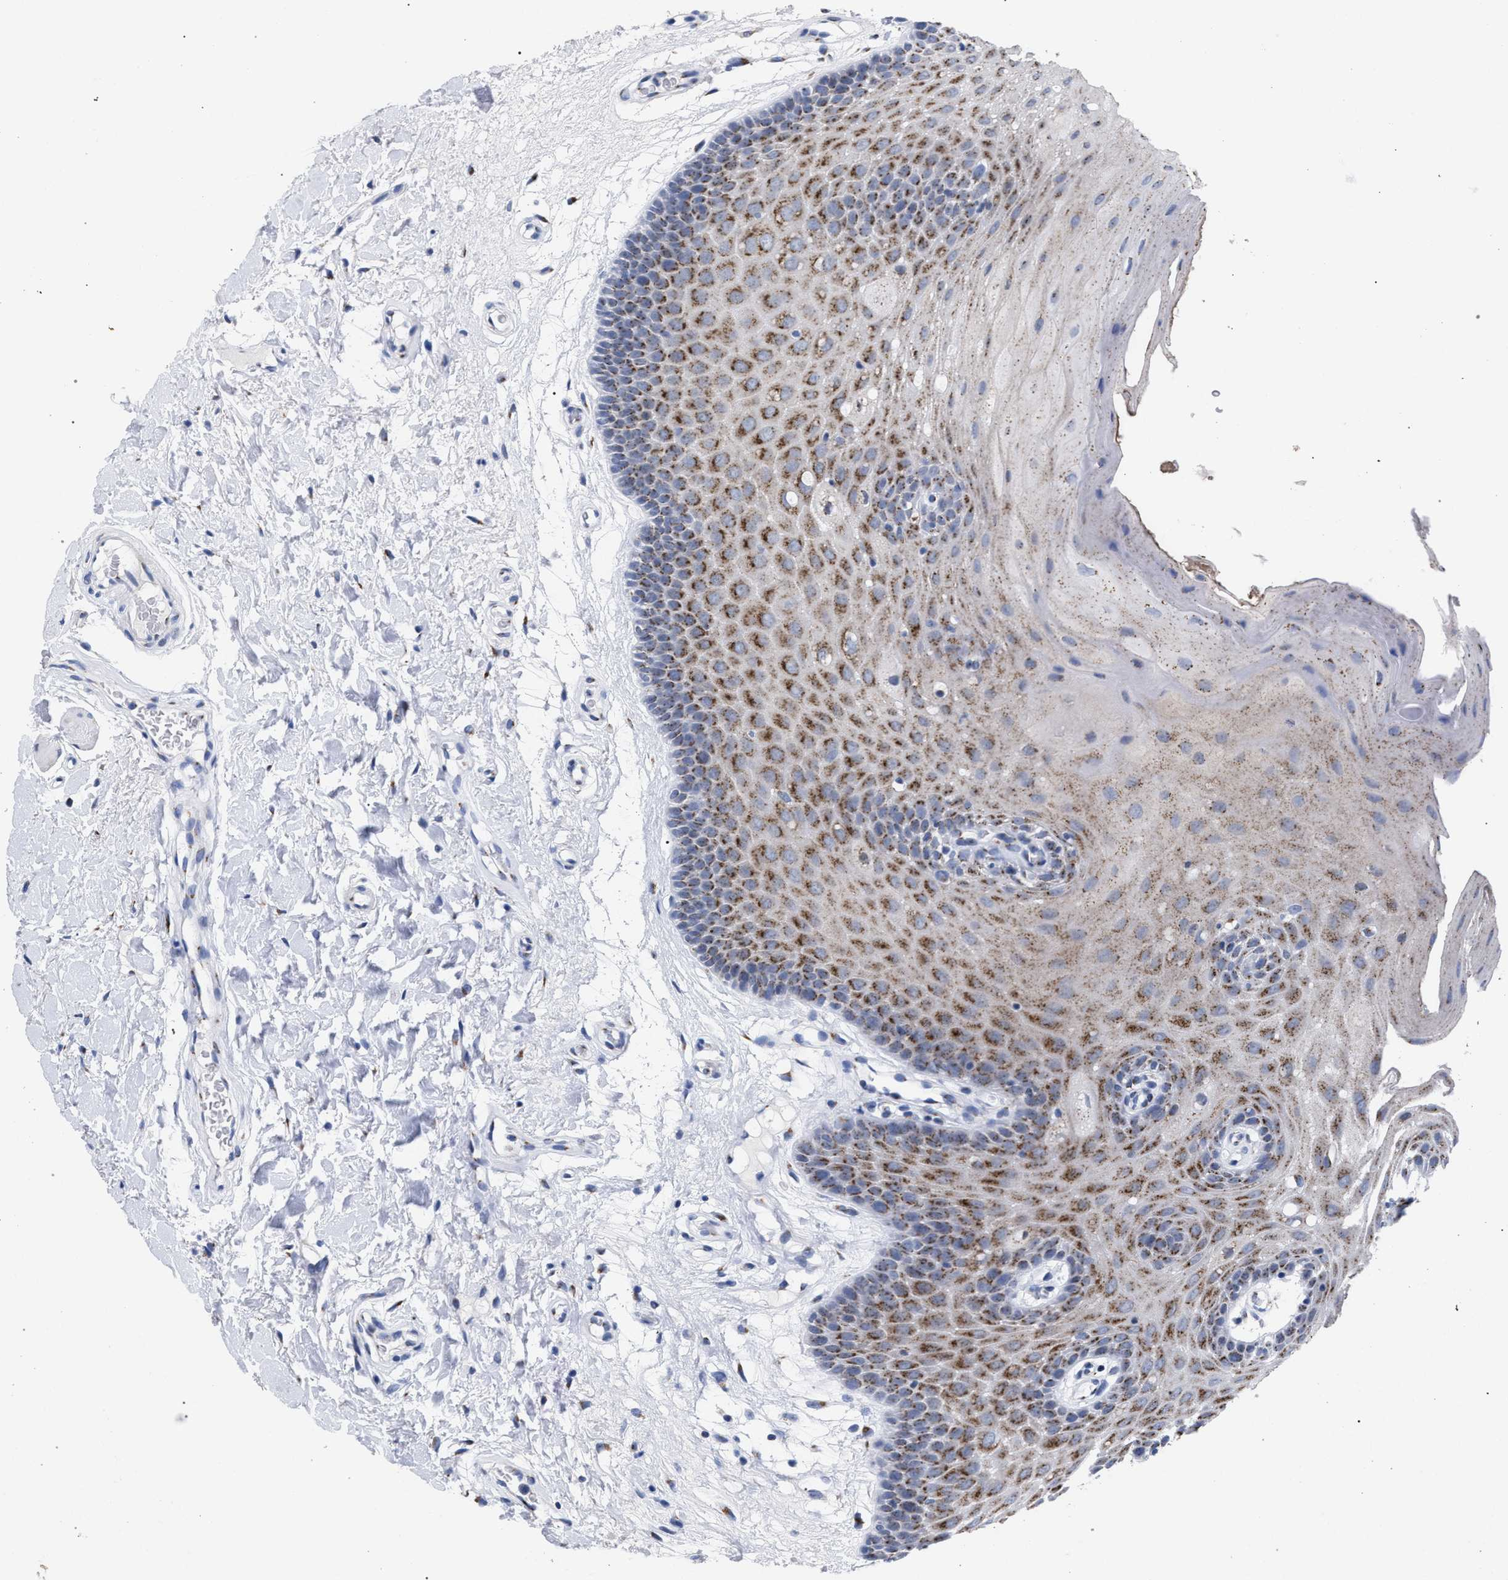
{"staining": {"intensity": "moderate", "quantity": ">75%", "location": "cytoplasmic/membranous"}, "tissue": "oral mucosa", "cell_type": "Squamous epithelial cells", "image_type": "normal", "snomed": [{"axis": "morphology", "description": "Normal tissue, NOS"}, {"axis": "morphology", "description": "Squamous cell carcinoma, NOS"}, {"axis": "topography", "description": "Oral tissue"}, {"axis": "topography", "description": "Head-Neck"}], "caption": "Oral mucosa stained for a protein displays moderate cytoplasmic/membranous positivity in squamous epithelial cells.", "gene": "GOLGA2", "patient": {"sex": "male", "age": 71}}